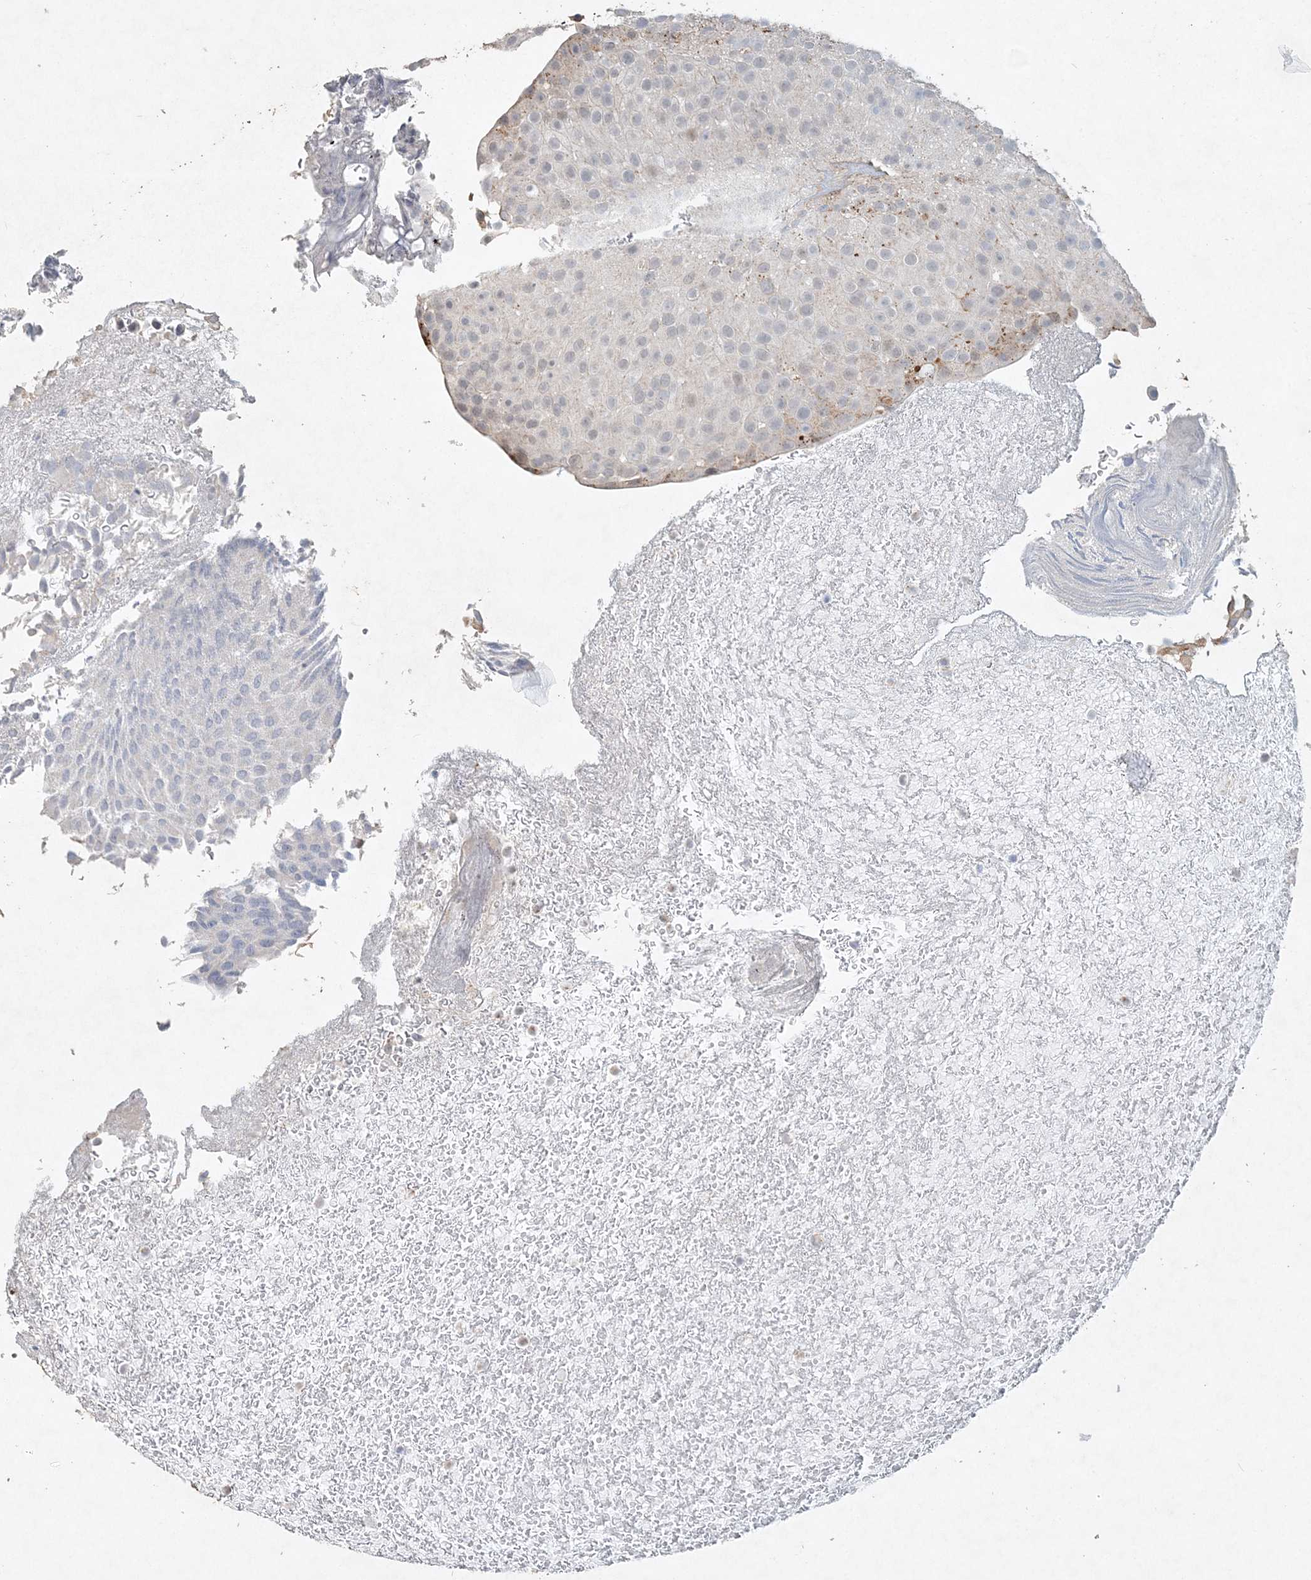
{"staining": {"intensity": "negative", "quantity": "none", "location": "none"}, "tissue": "urothelial cancer", "cell_type": "Tumor cells", "image_type": "cancer", "snomed": [{"axis": "morphology", "description": "Urothelial carcinoma, Low grade"}, {"axis": "topography", "description": "Urinary bladder"}], "caption": "Low-grade urothelial carcinoma stained for a protein using IHC reveals no expression tumor cells.", "gene": "DNAH5", "patient": {"sex": "male", "age": 78}}